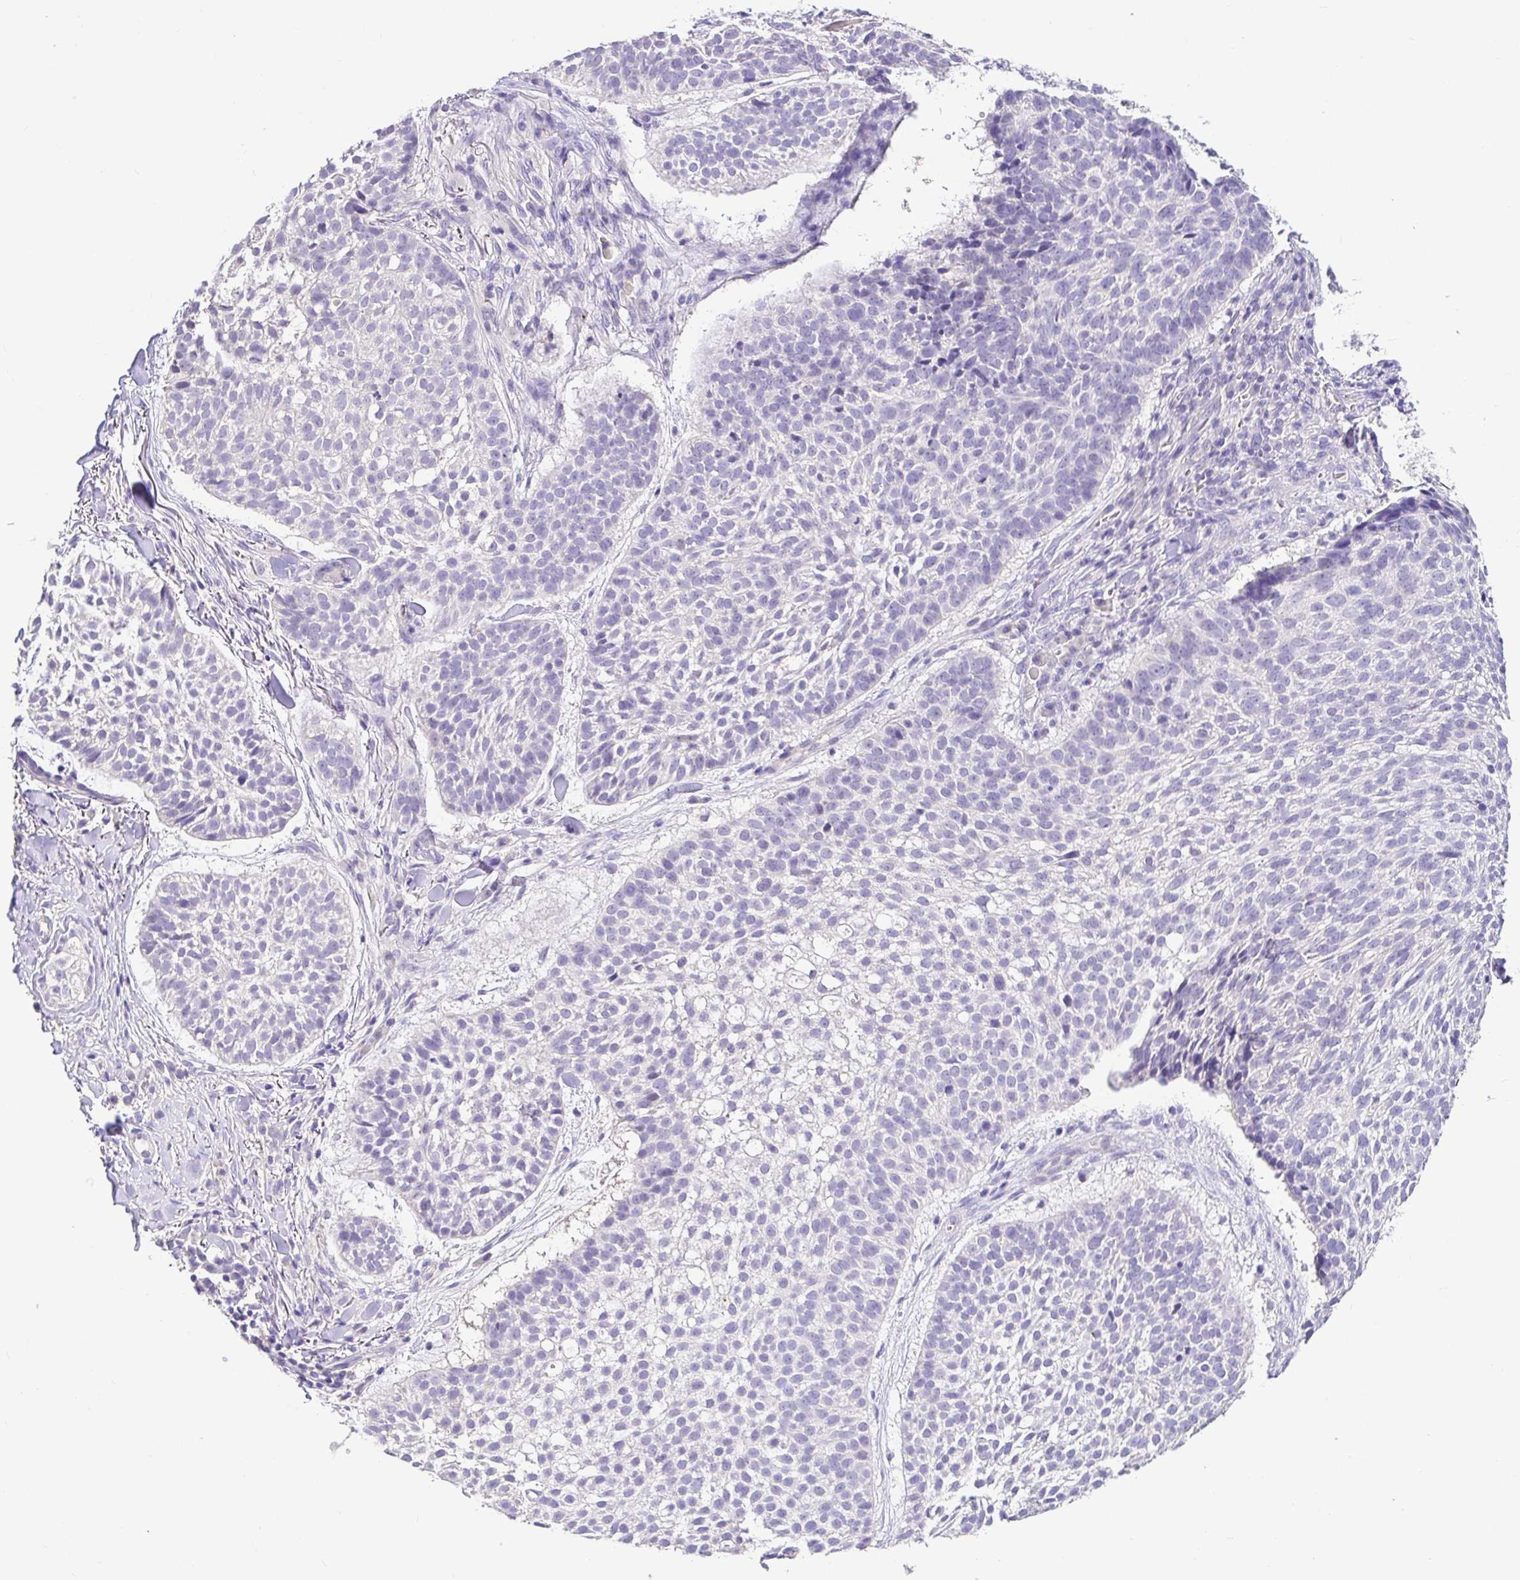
{"staining": {"intensity": "negative", "quantity": "none", "location": "none"}, "tissue": "skin cancer", "cell_type": "Tumor cells", "image_type": "cancer", "snomed": [{"axis": "morphology", "description": "Basal cell carcinoma"}, {"axis": "topography", "description": "Skin"}, {"axis": "topography", "description": "Skin of scalp"}], "caption": "Tumor cells are negative for brown protein staining in basal cell carcinoma (skin).", "gene": "CDO1", "patient": {"sex": "female", "age": 45}}